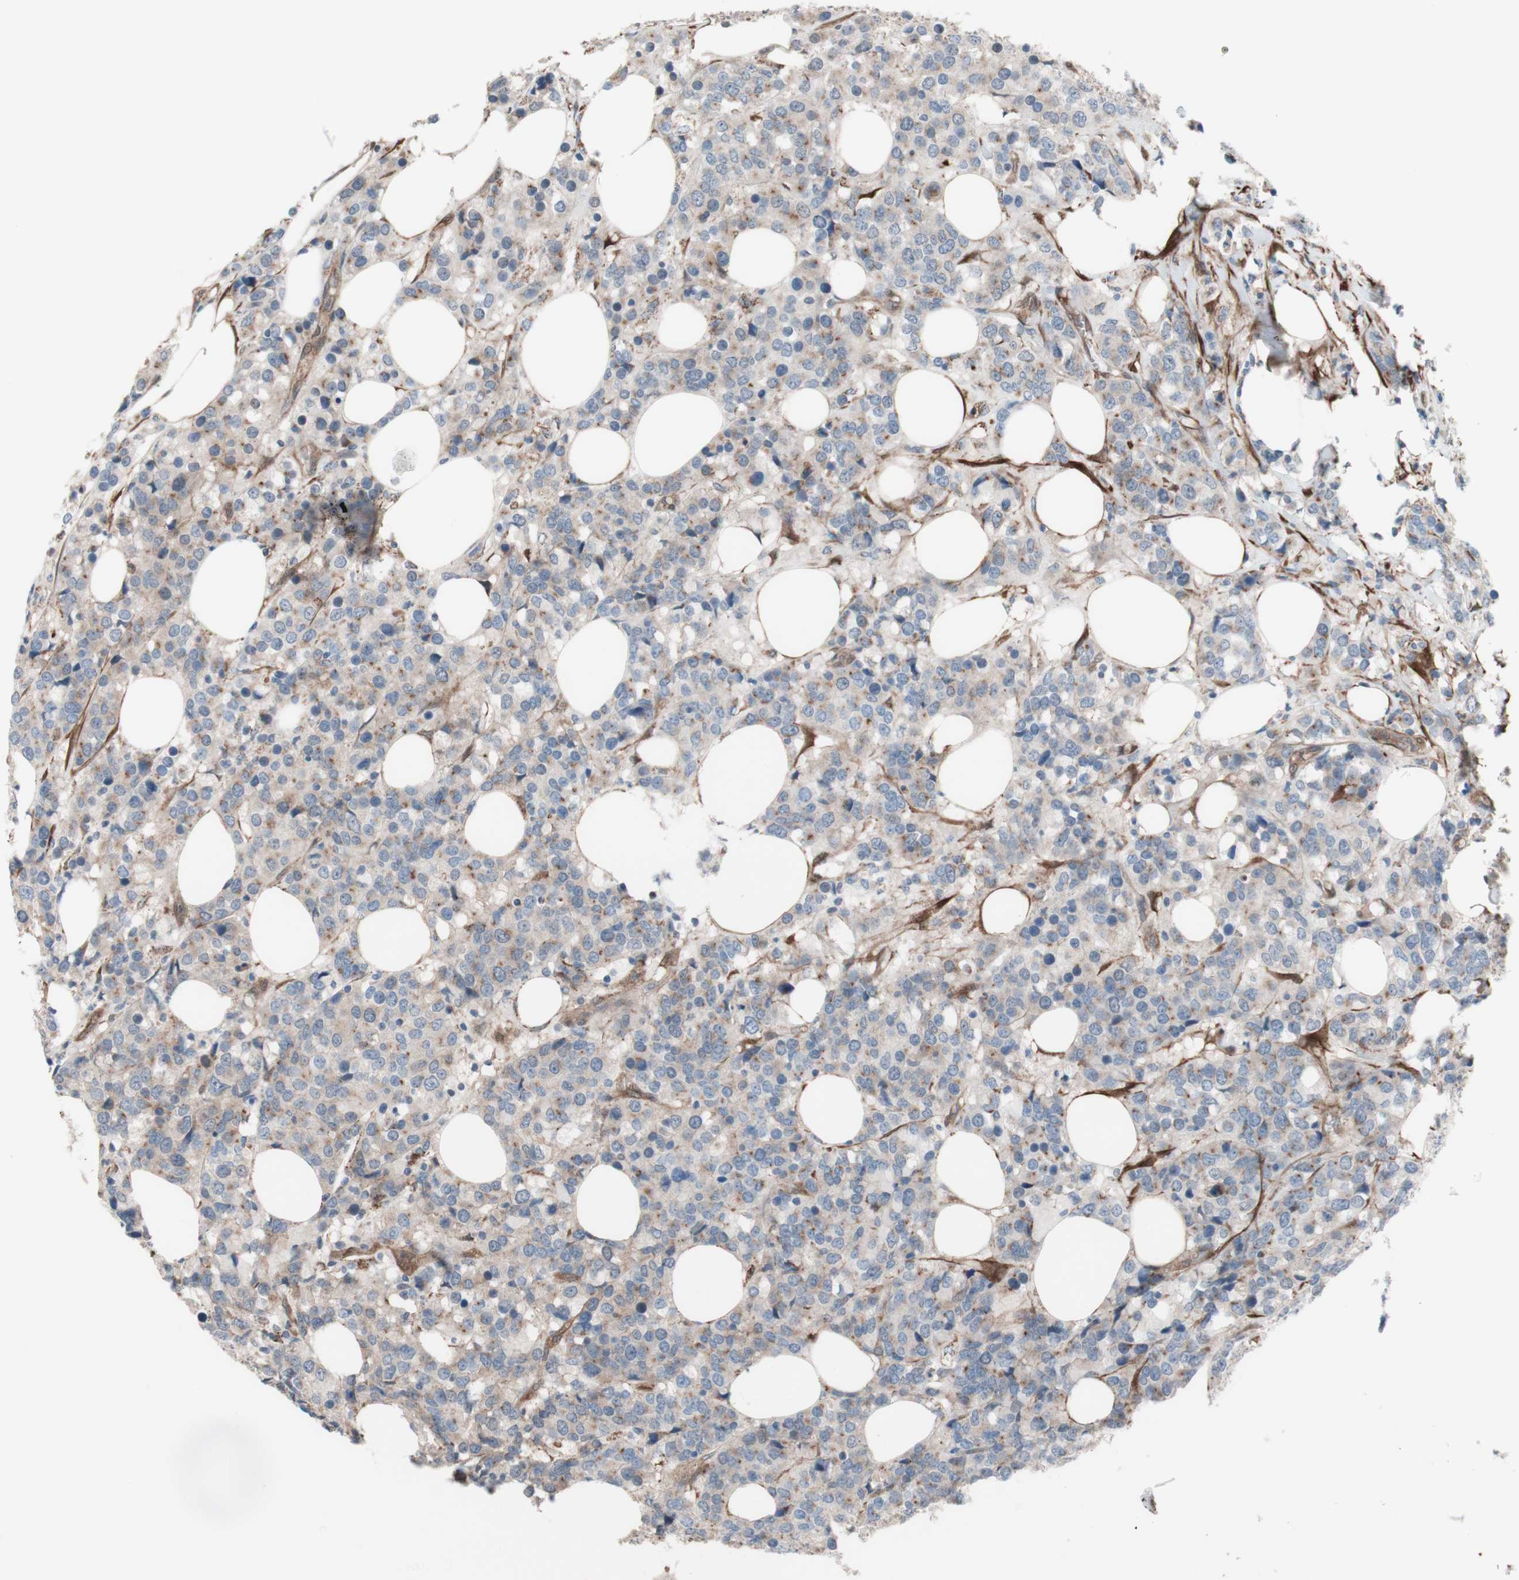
{"staining": {"intensity": "weak", "quantity": ">75%", "location": "cytoplasmic/membranous"}, "tissue": "breast cancer", "cell_type": "Tumor cells", "image_type": "cancer", "snomed": [{"axis": "morphology", "description": "Lobular carcinoma"}, {"axis": "topography", "description": "Breast"}], "caption": "The immunohistochemical stain shows weak cytoplasmic/membranous positivity in tumor cells of breast lobular carcinoma tissue.", "gene": "CNN3", "patient": {"sex": "female", "age": 59}}